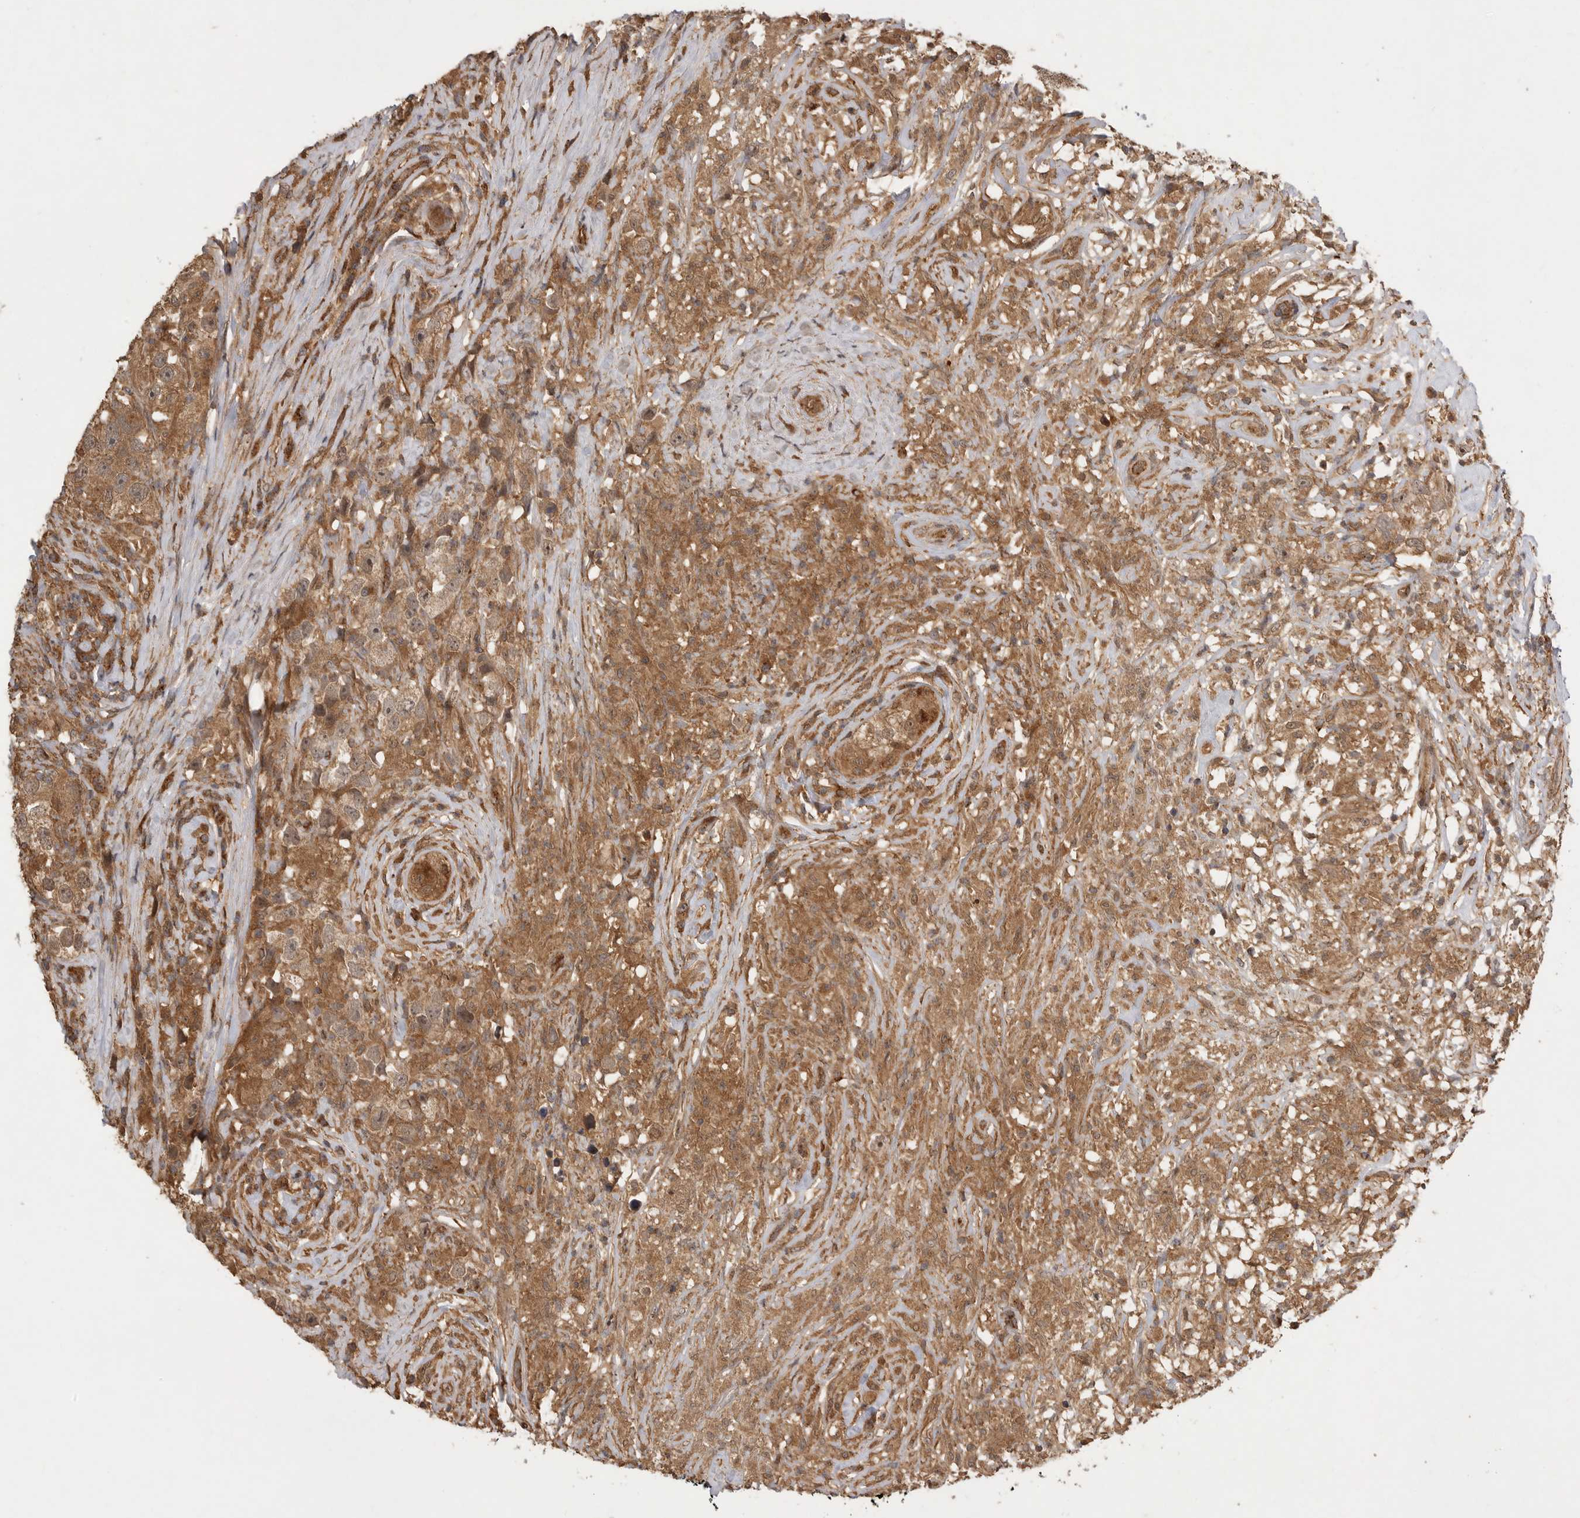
{"staining": {"intensity": "moderate", "quantity": ">75%", "location": "cytoplasmic/membranous"}, "tissue": "testis cancer", "cell_type": "Tumor cells", "image_type": "cancer", "snomed": [{"axis": "morphology", "description": "Seminoma, NOS"}, {"axis": "topography", "description": "Testis"}], "caption": "There is medium levels of moderate cytoplasmic/membranous positivity in tumor cells of testis seminoma, as demonstrated by immunohistochemical staining (brown color).", "gene": "ZNF232", "patient": {"sex": "male", "age": 49}}